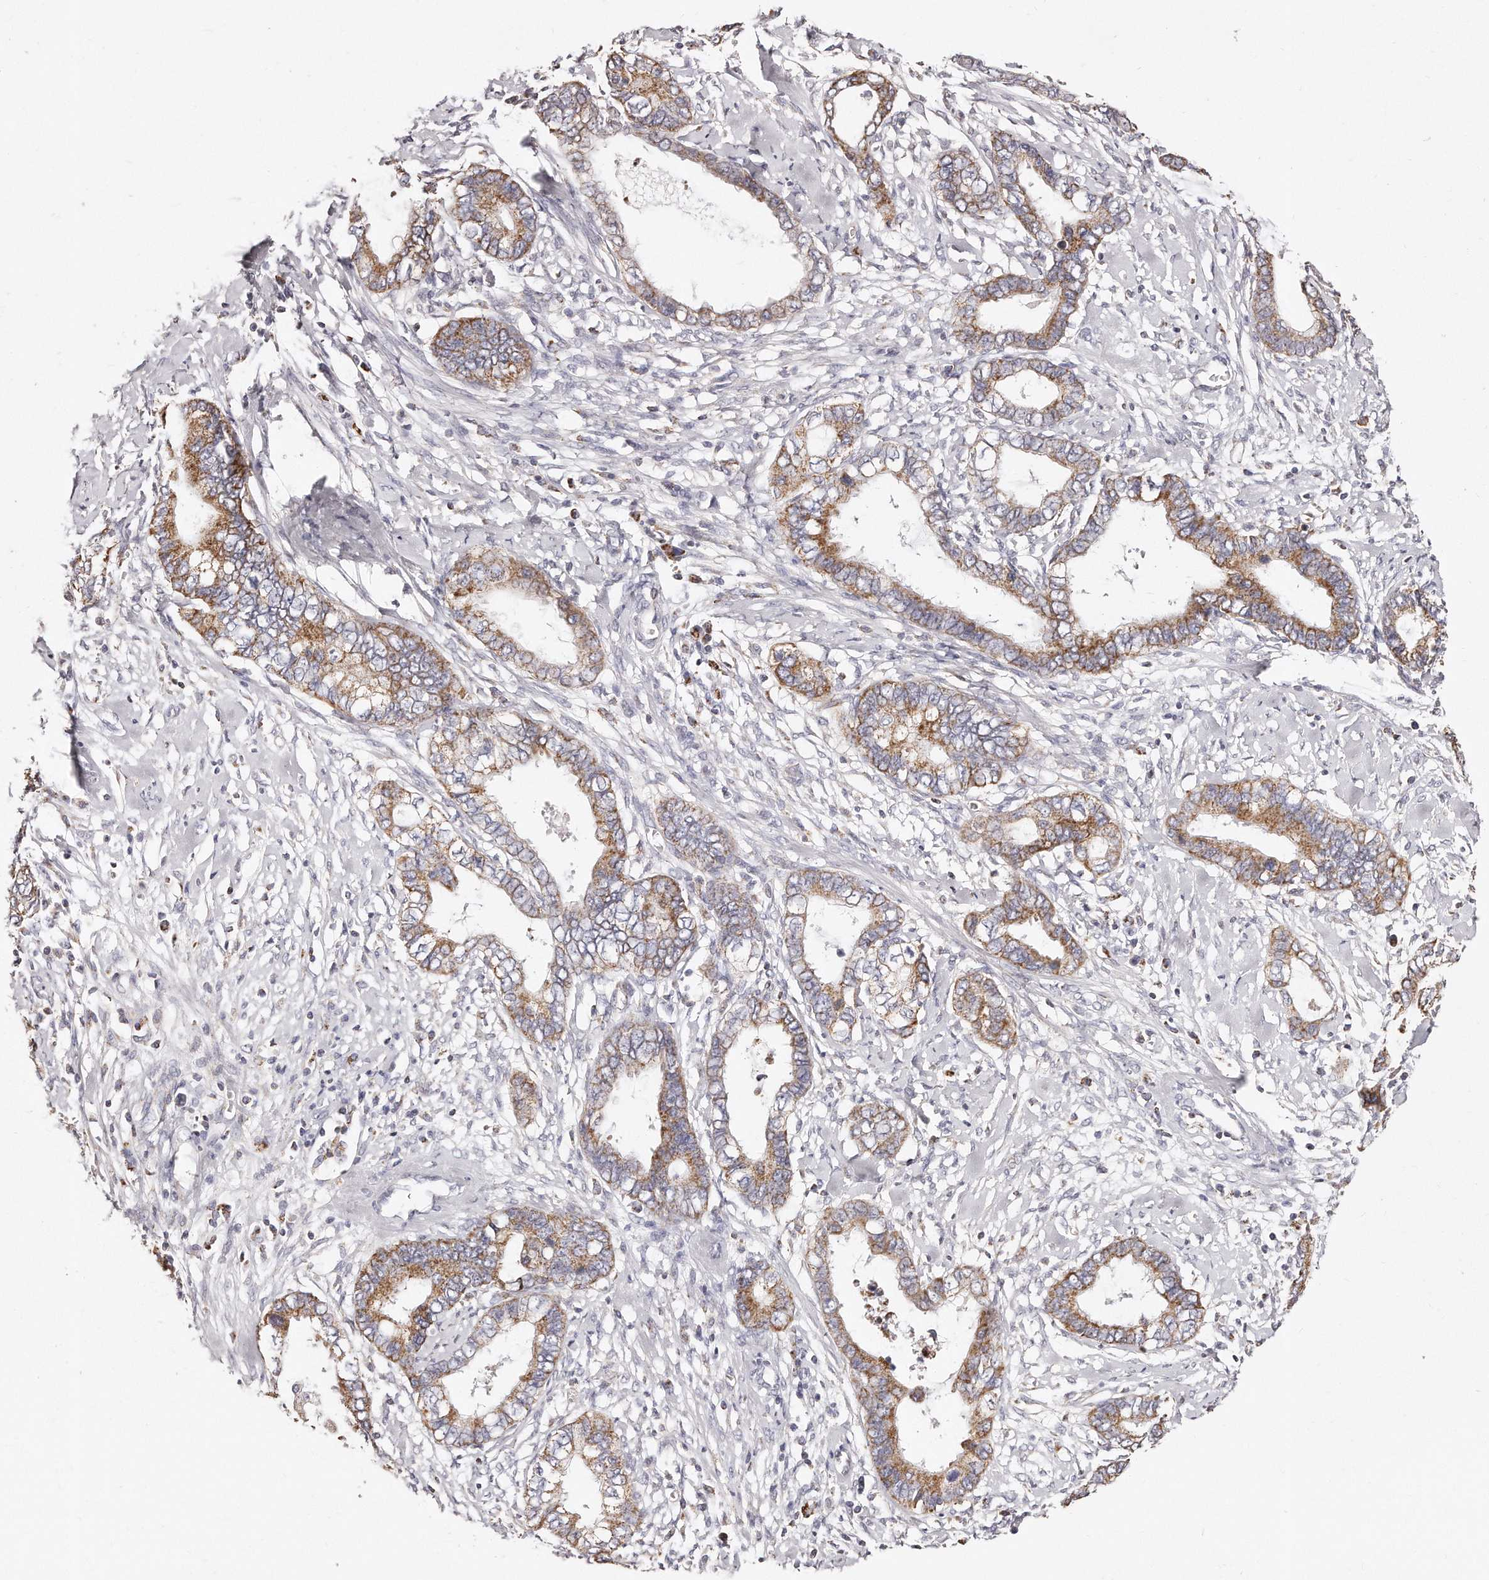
{"staining": {"intensity": "moderate", "quantity": ">75%", "location": "cytoplasmic/membranous"}, "tissue": "cervical cancer", "cell_type": "Tumor cells", "image_type": "cancer", "snomed": [{"axis": "morphology", "description": "Adenocarcinoma, NOS"}, {"axis": "topography", "description": "Cervix"}], "caption": "High-magnification brightfield microscopy of cervical cancer stained with DAB (3,3'-diaminobenzidine) (brown) and counterstained with hematoxylin (blue). tumor cells exhibit moderate cytoplasmic/membranous staining is identified in about>75% of cells. (DAB (3,3'-diaminobenzidine) IHC, brown staining for protein, blue staining for nuclei).", "gene": "RTKN", "patient": {"sex": "female", "age": 44}}